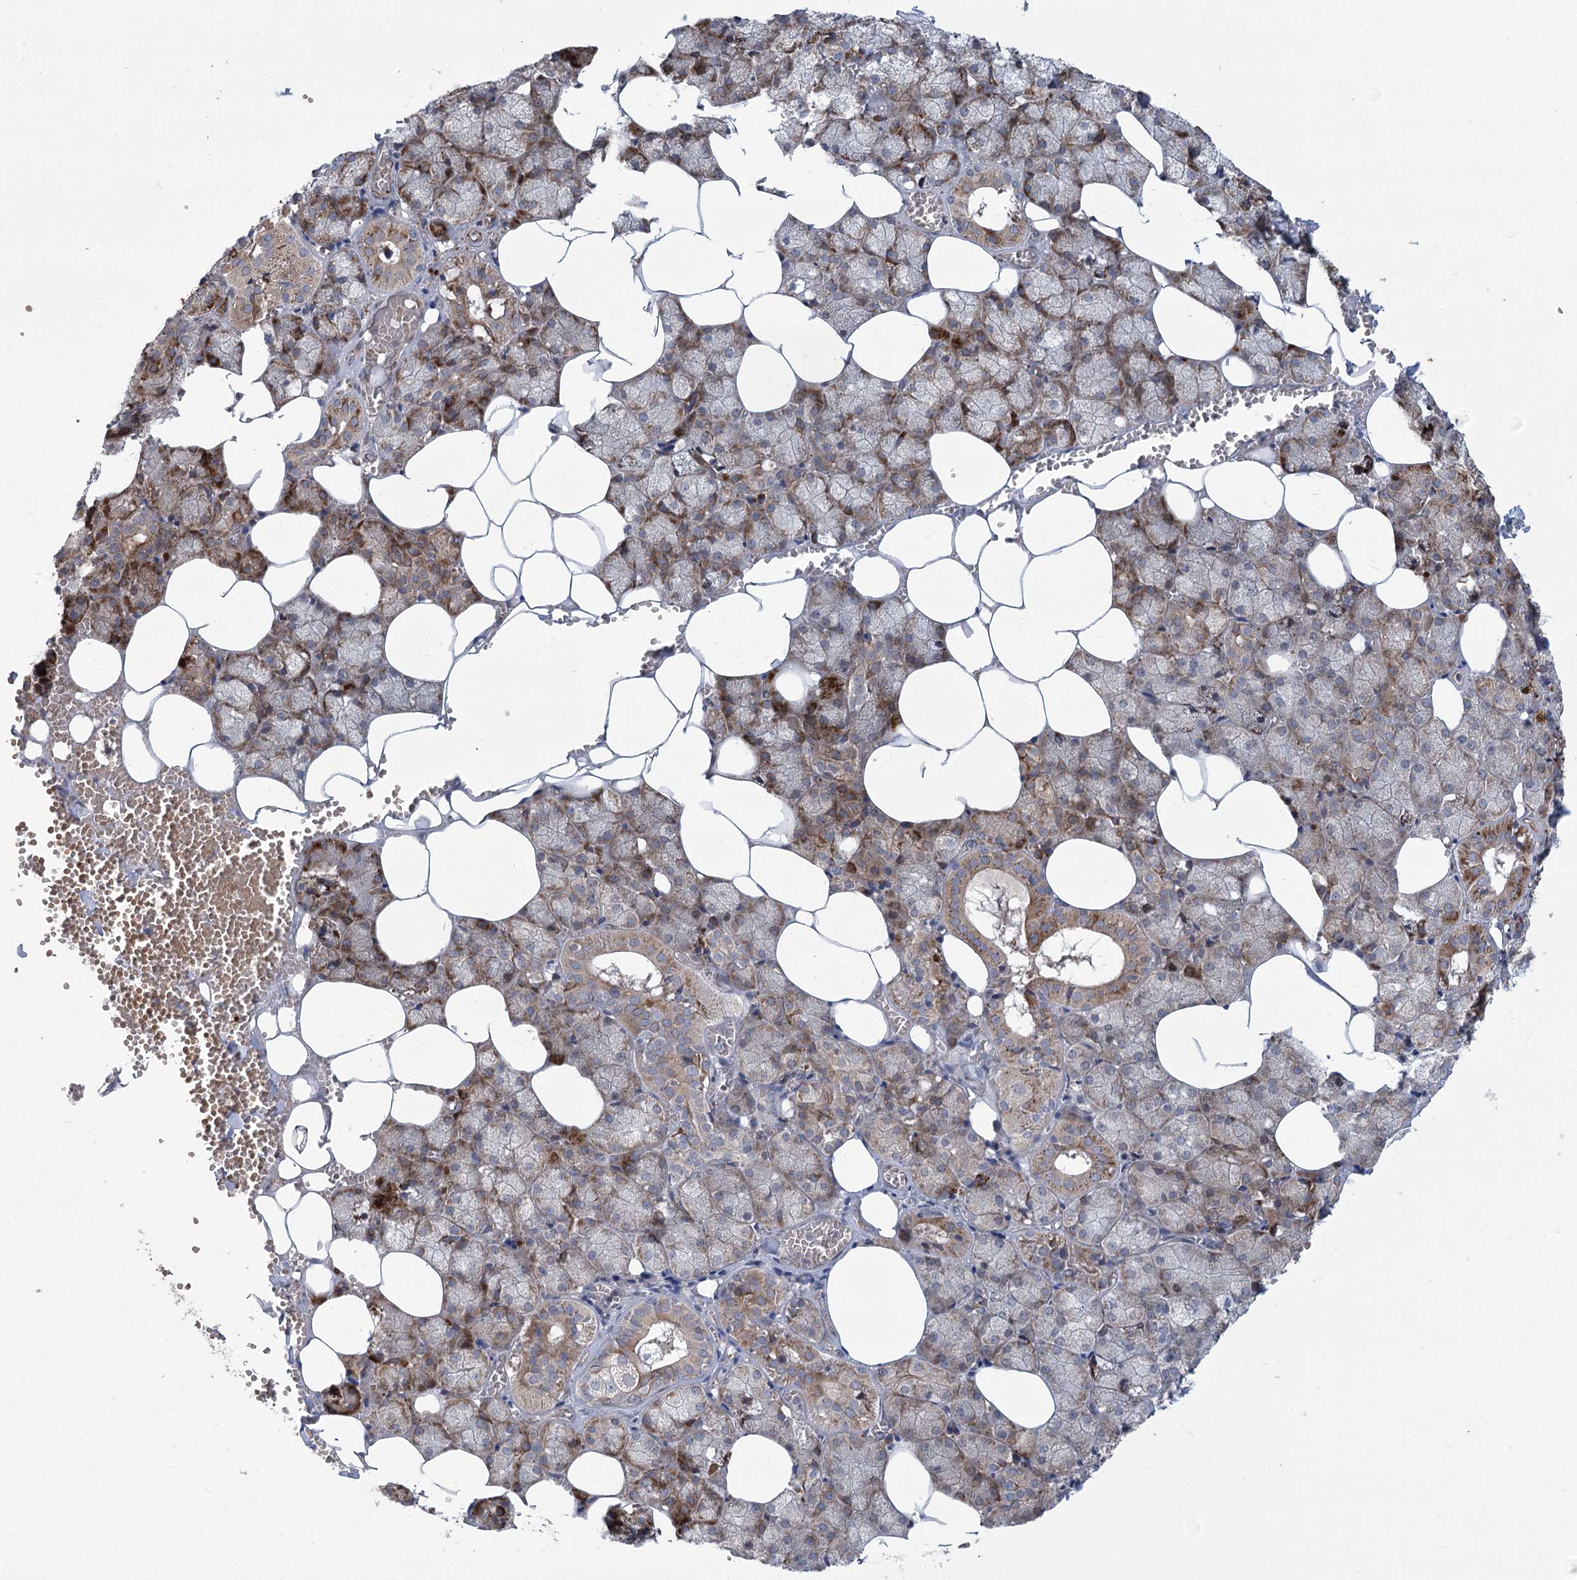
{"staining": {"intensity": "moderate", "quantity": ">75%", "location": "cytoplasmic/membranous"}, "tissue": "salivary gland", "cell_type": "Glandular cells", "image_type": "normal", "snomed": [{"axis": "morphology", "description": "Normal tissue, NOS"}, {"axis": "topography", "description": "Salivary gland"}], "caption": "Immunohistochemistry (IHC) (DAB) staining of unremarkable human salivary gland exhibits moderate cytoplasmic/membranous protein expression in about >75% of glandular cells.", "gene": "GCNT4", "patient": {"sex": "male", "age": 62}}